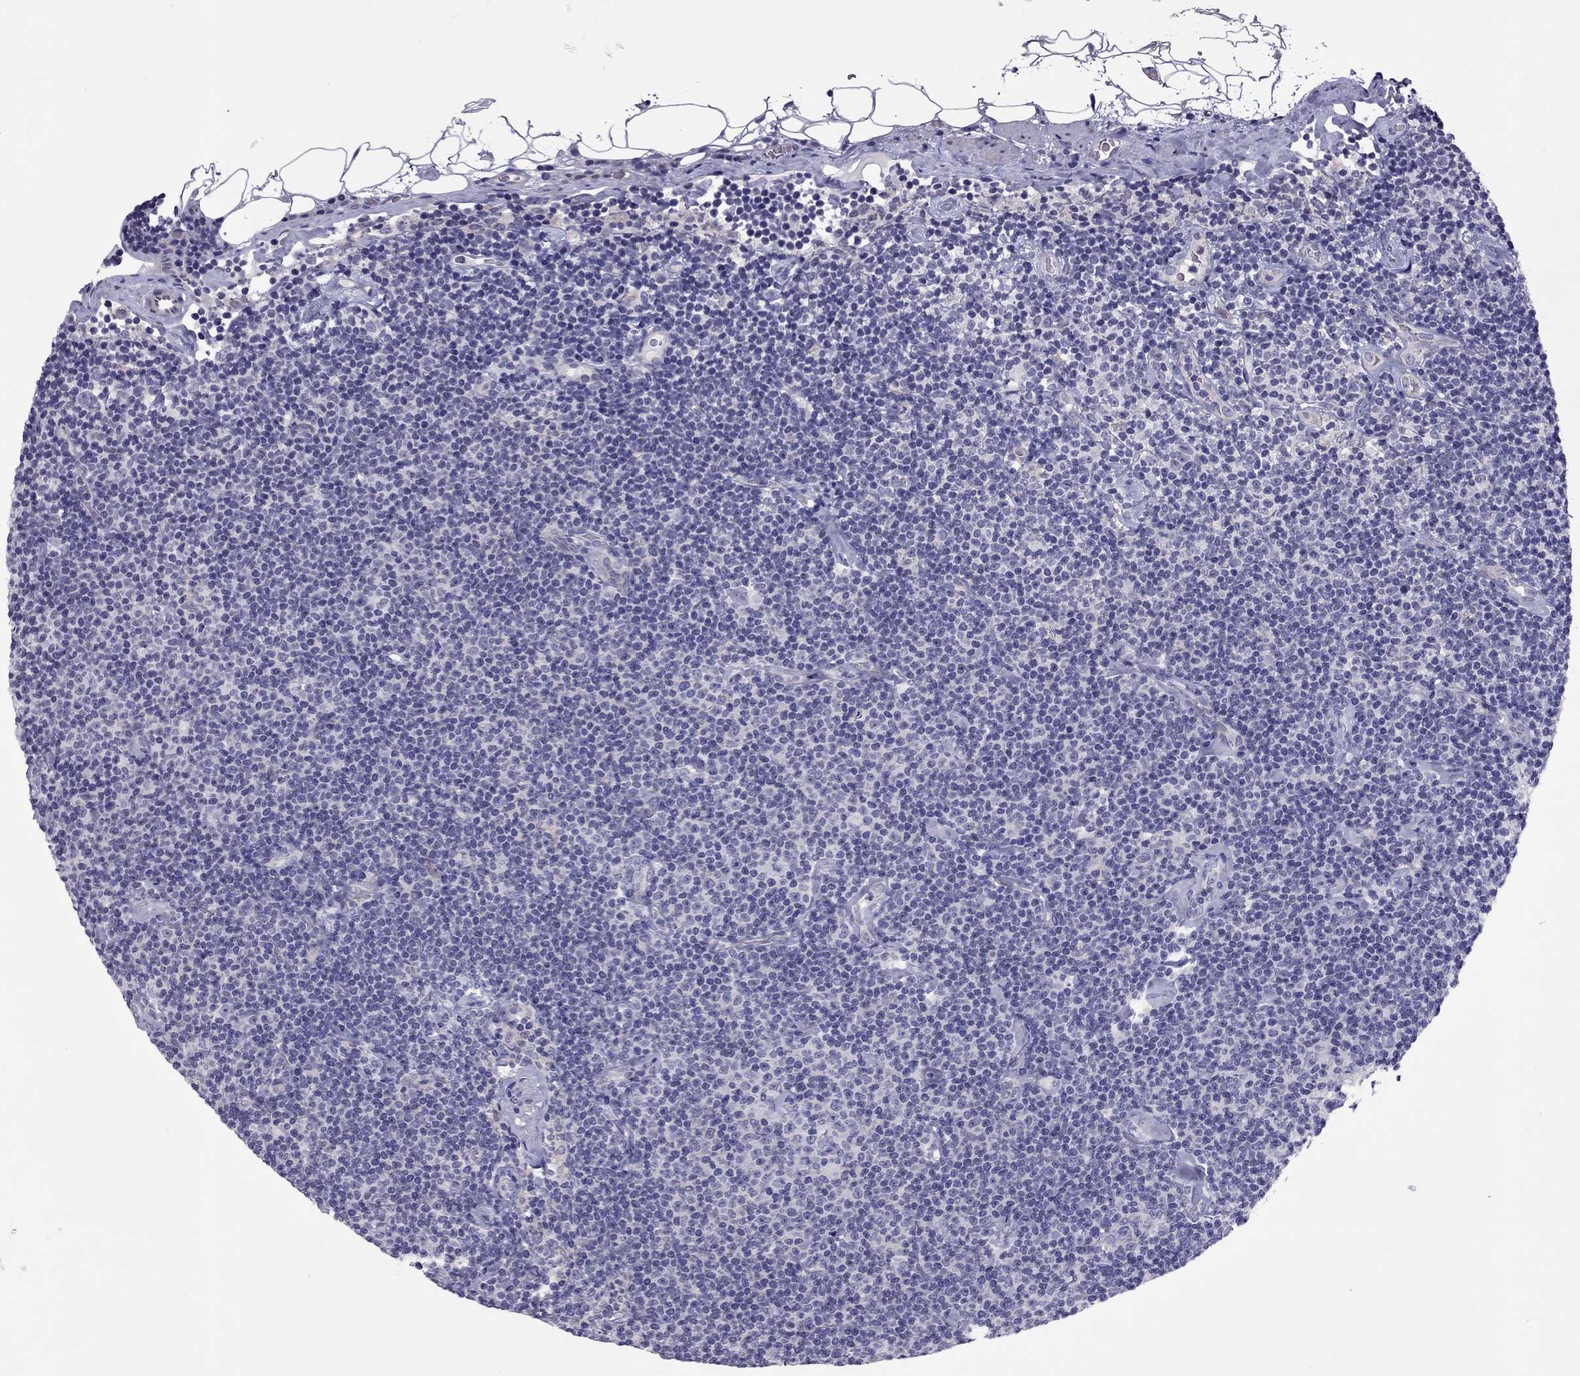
{"staining": {"intensity": "negative", "quantity": "none", "location": "none"}, "tissue": "lymphoma", "cell_type": "Tumor cells", "image_type": "cancer", "snomed": [{"axis": "morphology", "description": "Malignant lymphoma, non-Hodgkin's type, Low grade"}, {"axis": "topography", "description": "Lymph node"}], "caption": "Immunohistochemical staining of human low-grade malignant lymphoma, non-Hodgkin's type reveals no significant staining in tumor cells.", "gene": "SLC16A8", "patient": {"sex": "male", "age": 81}}